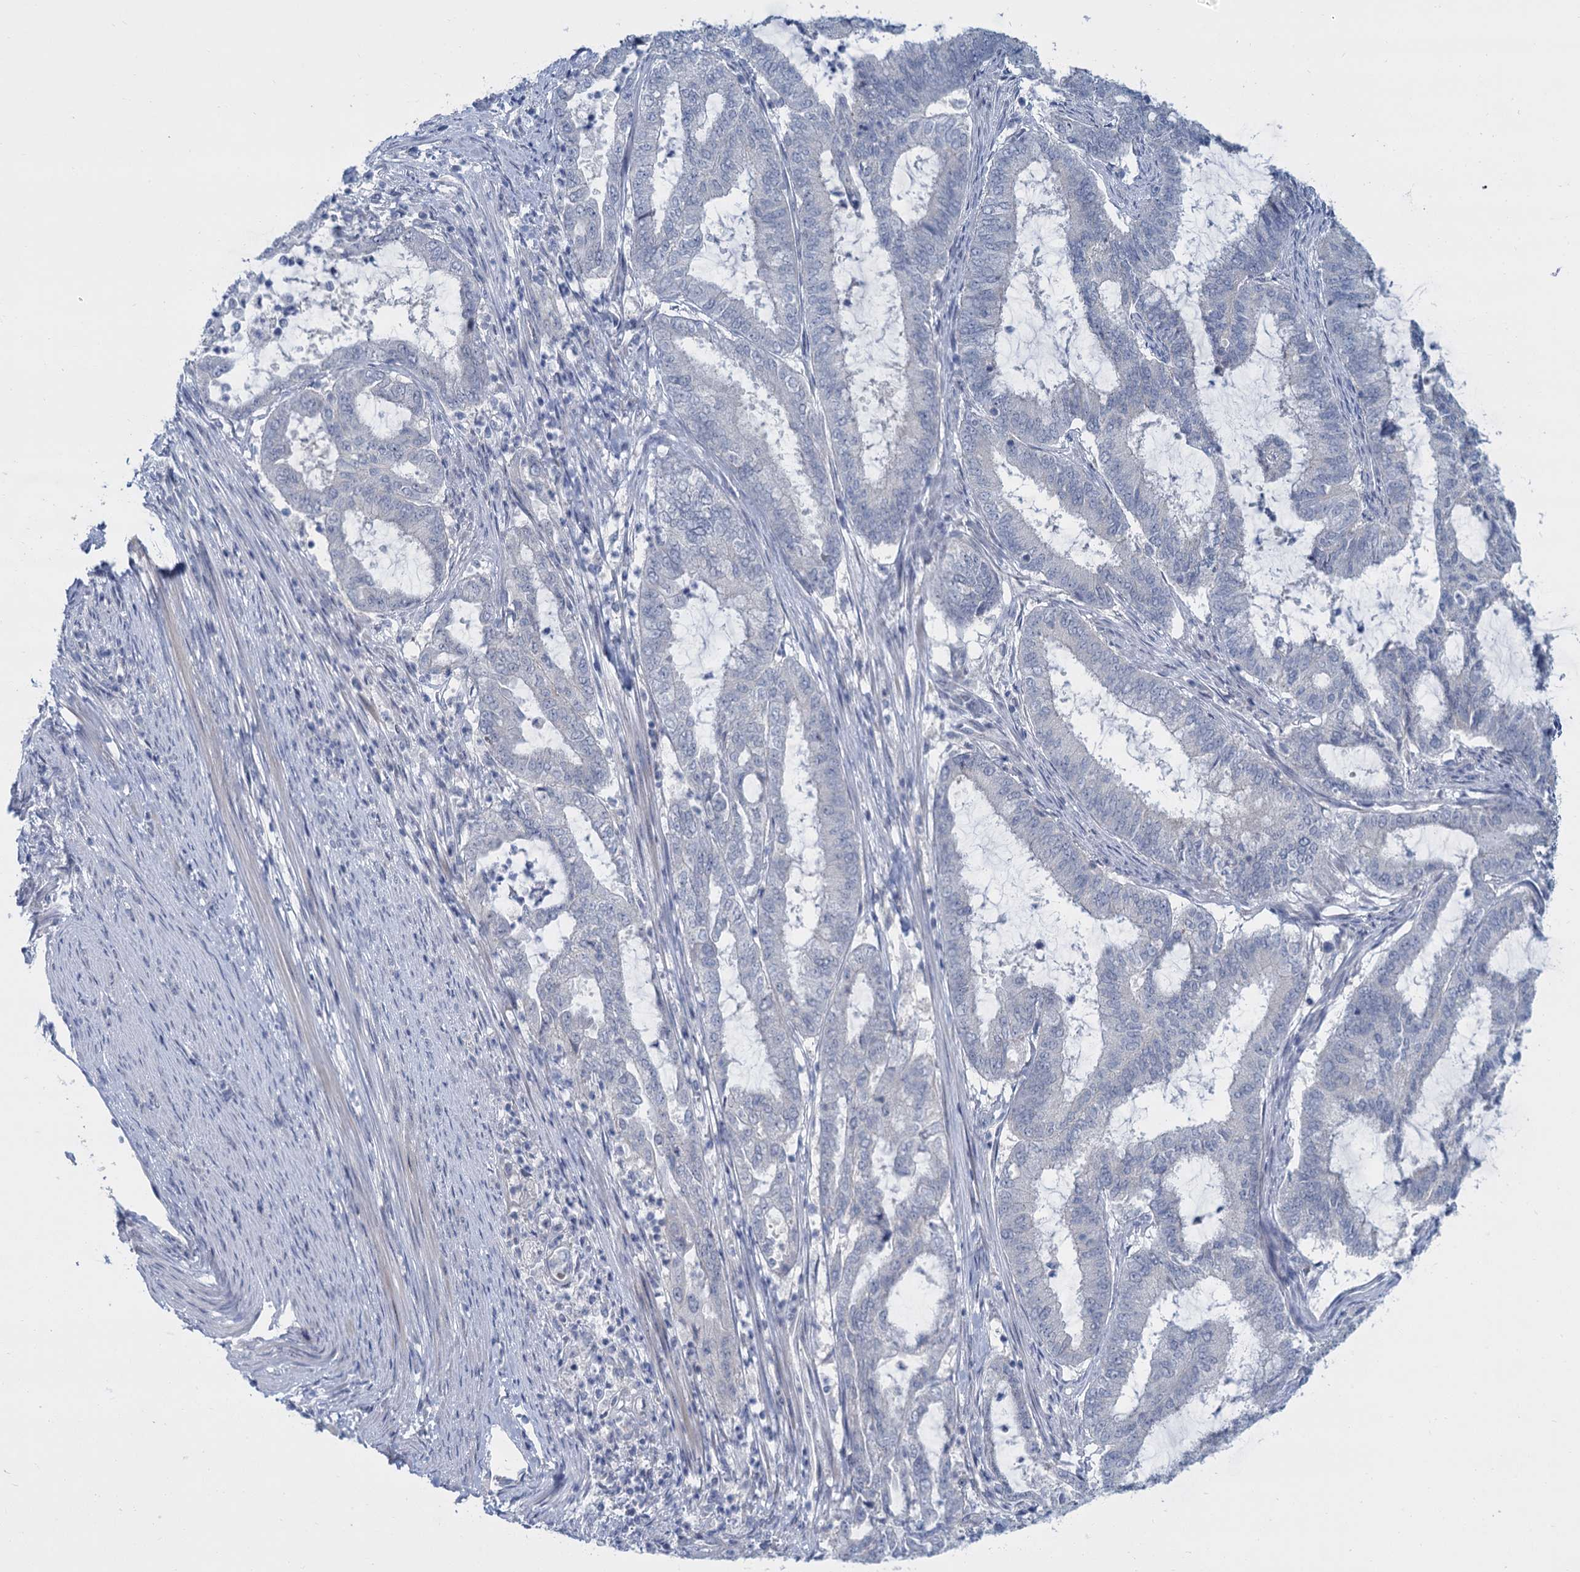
{"staining": {"intensity": "negative", "quantity": "none", "location": "none"}, "tissue": "endometrial cancer", "cell_type": "Tumor cells", "image_type": "cancer", "snomed": [{"axis": "morphology", "description": "Adenocarcinoma, NOS"}, {"axis": "topography", "description": "Endometrium"}], "caption": "An image of human endometrial adenocarcinoma is negative for staining in tumor cells. Brightfield microscopy of immunohistochemistry (IHC) stained with DAB (brown) and hematoxylin (blue), captured at high magnification.", "gene": "ACRBP", "patient": {"sex": "female", "age": 51}}